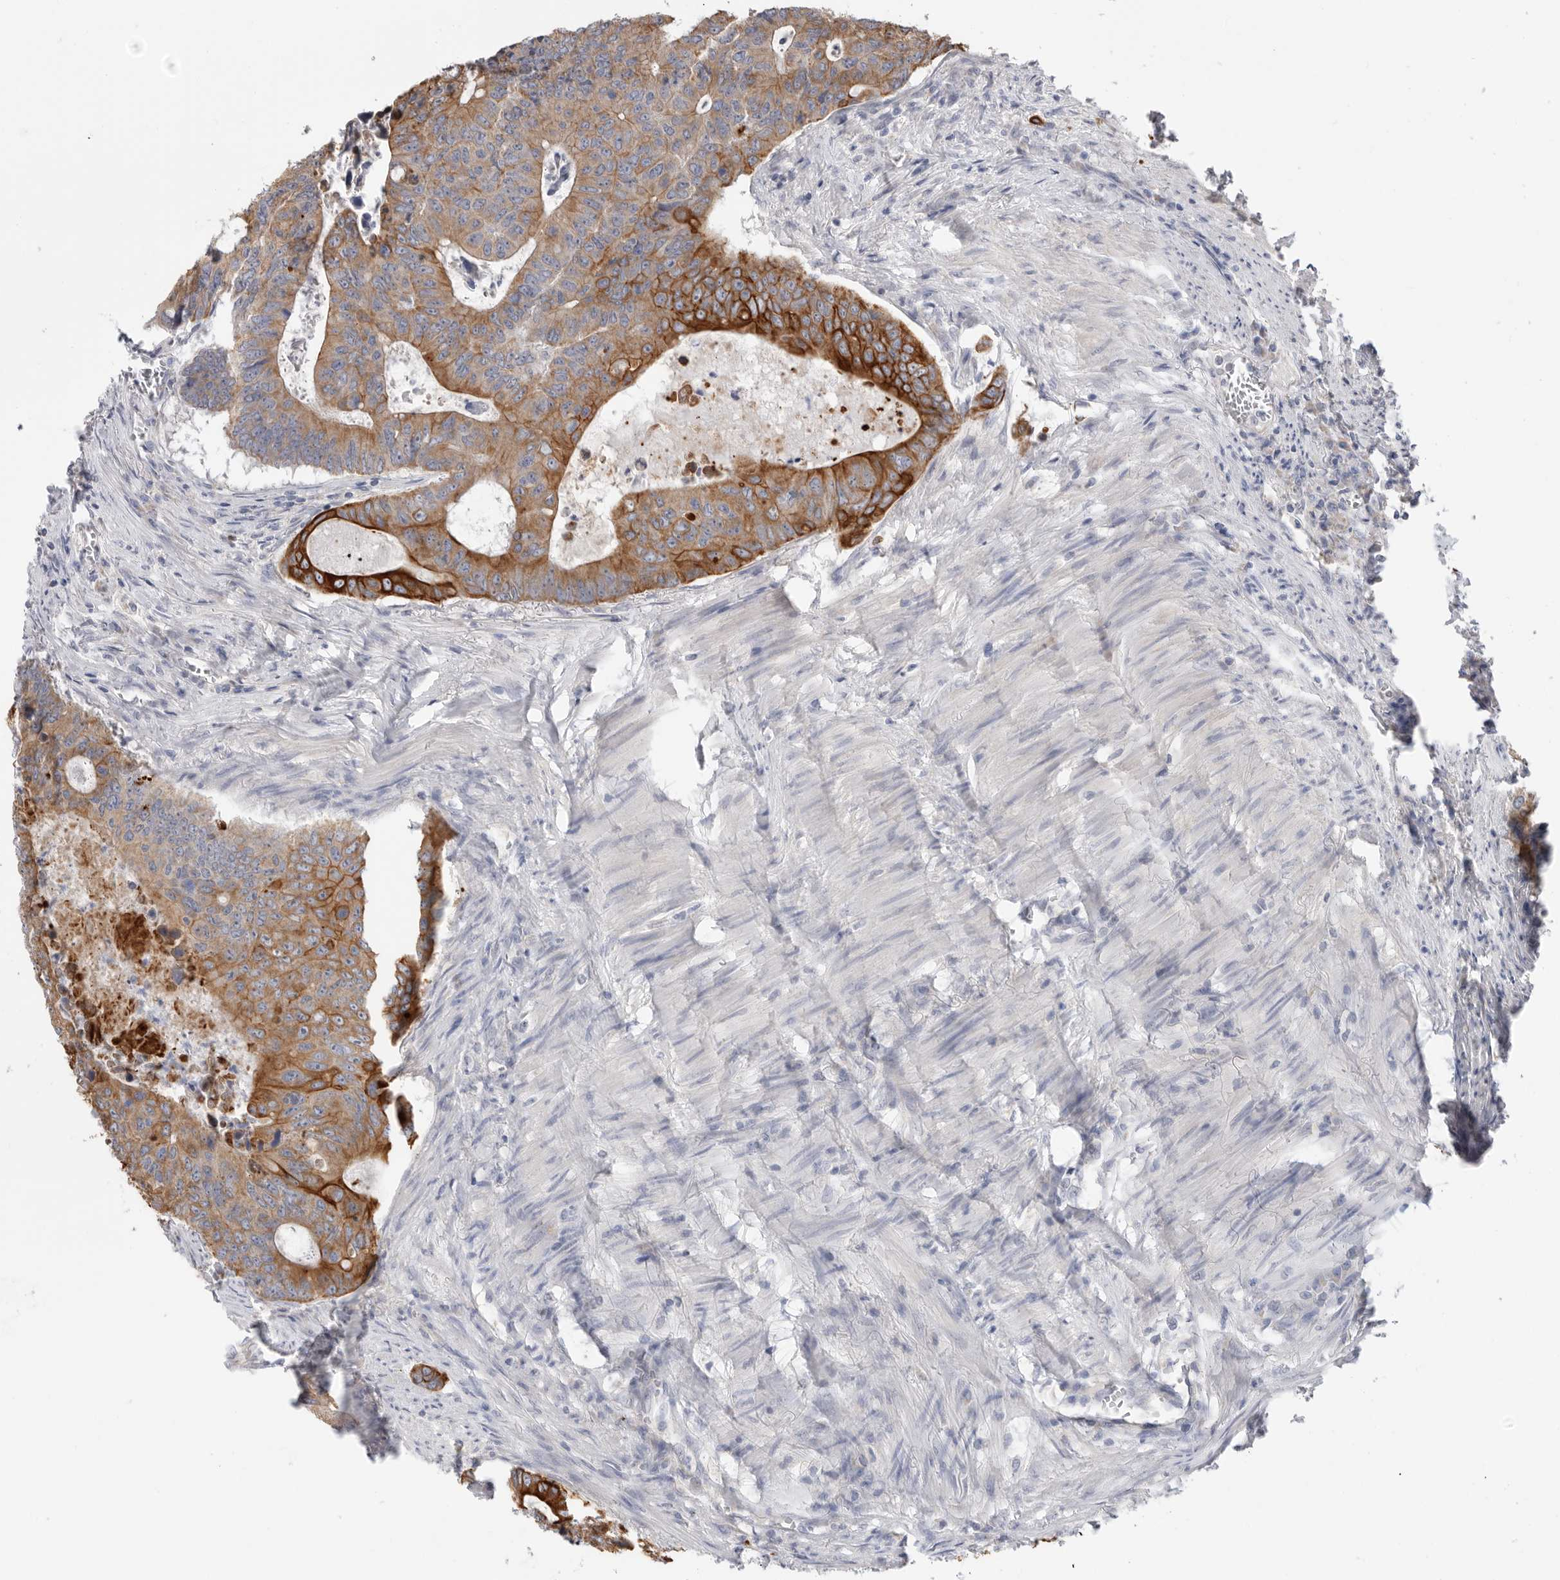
{"staining": {"intensity": "strong", "quantity": "25%-75%", "location": "cytoplasmic/membranous"}, "tissue": "colorectal cancer", "cell_type": "Tumor cells", "image_type": "cancer", "snomed": [{"axis": "morphology", "description": "Adenocarcinoma, NOS"}, {"axis": "topography", "description": "Colon"}], "caption": "This photomicrograph demonstrates immunohistochemistry (IHC) staining of human adenocarcinoma (colorectal), with high strong cytoplasmic/membranous expression in approximately 25%-75% of tumor cells.", "gene": "MTFR1L", "patient": {"sex": "male", "age": 87}}